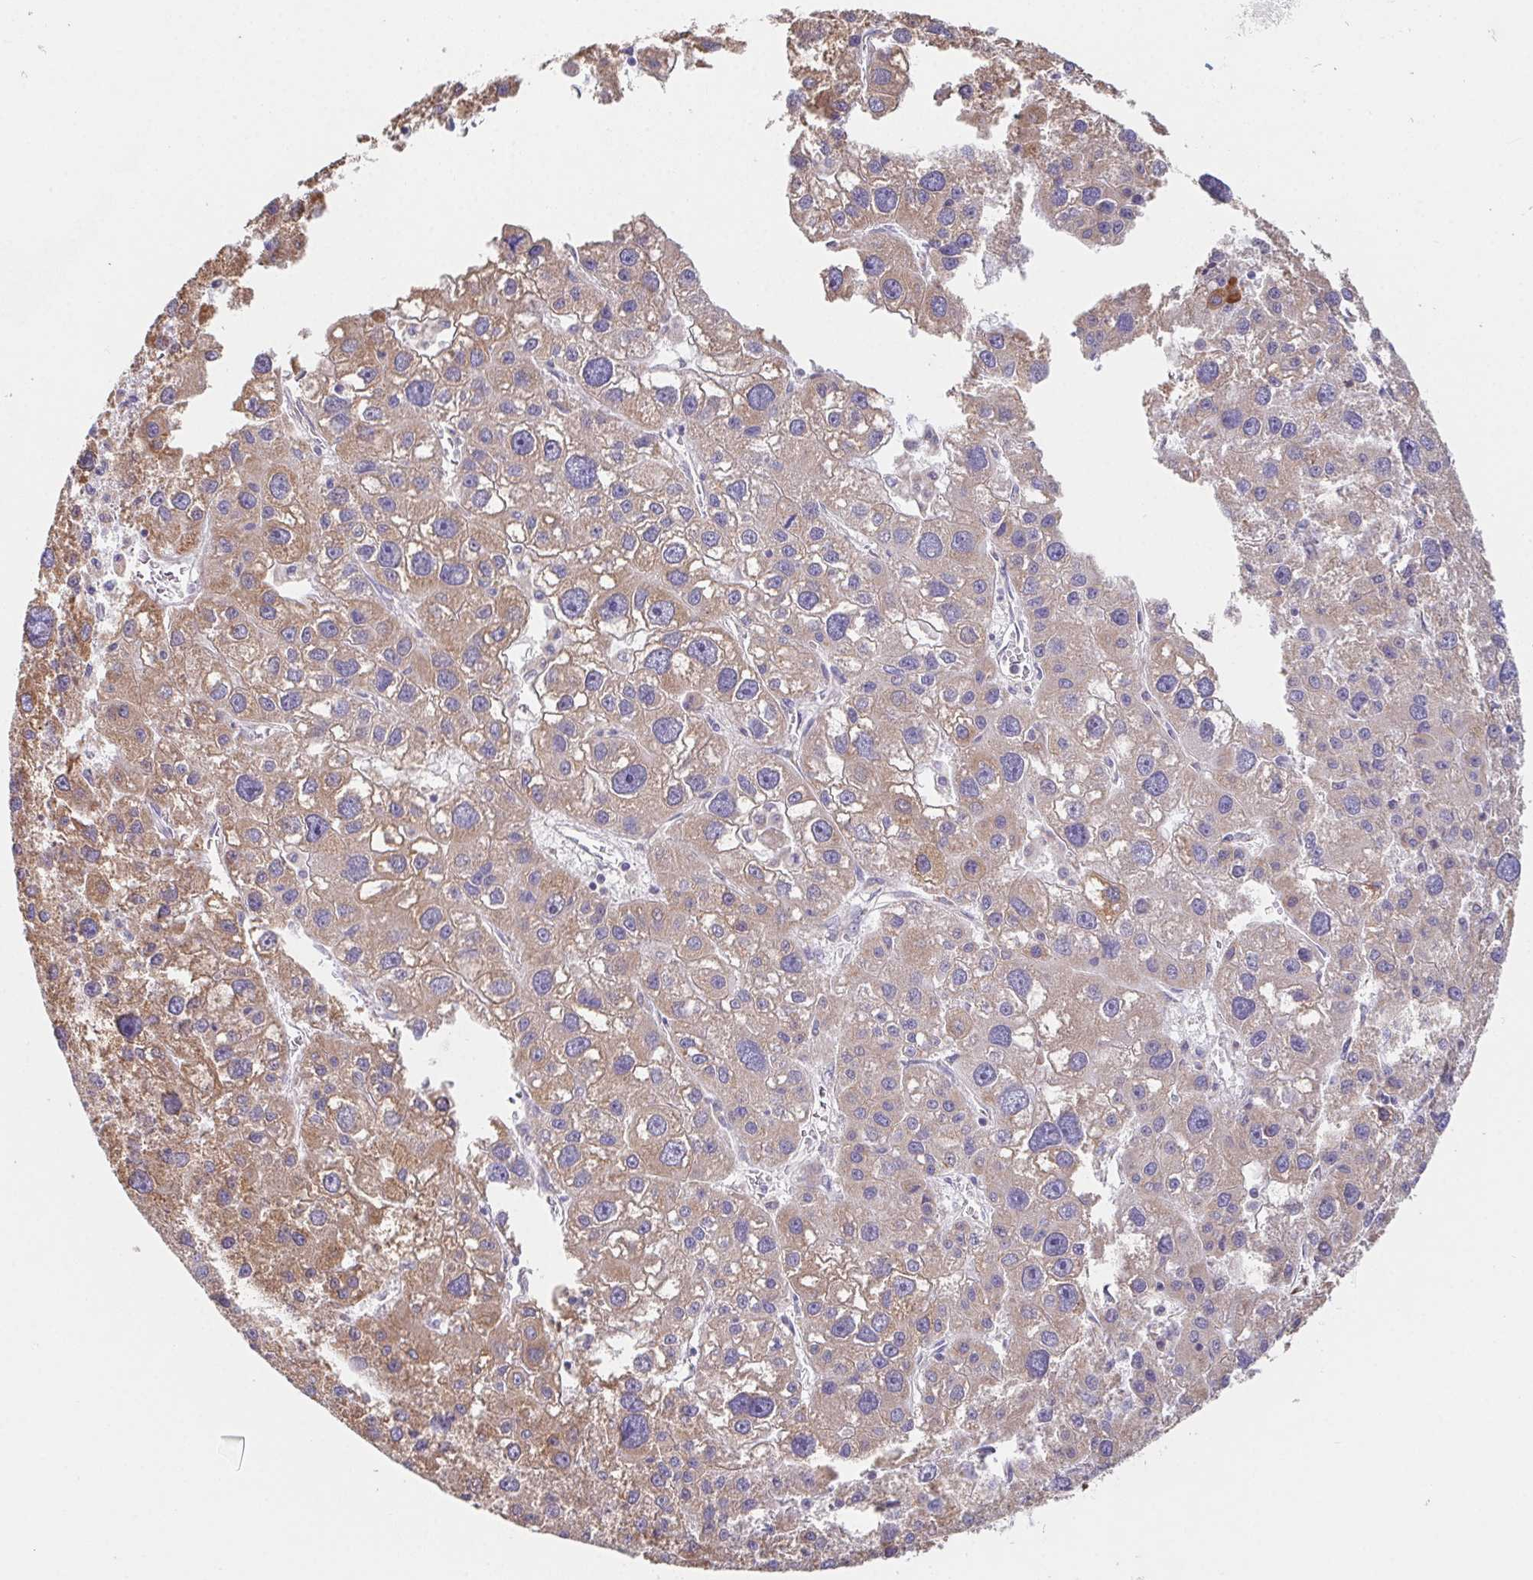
{"staining": {"intensity": "moderate", "quantity": "25%-75%", "location": "cytoplasmic/membranous"}, "tissue": "liver cancer", "cell_type": "Tumor cells", "image_type": "cancer", "snomed": [{"axis": "morphology", "description": "Carcinoma, Hepatocellular, NOS"}, {"axis": "topography", "description": "Liver"}], "caption": "Liver cancer stained with immunohistochemistry reveals moderate cytoplasmic/membranous positivity in approximately 25%-75% of tumor cells.", "gene": "ADAM8", "patient": {"sex": "male", "age": 73}}